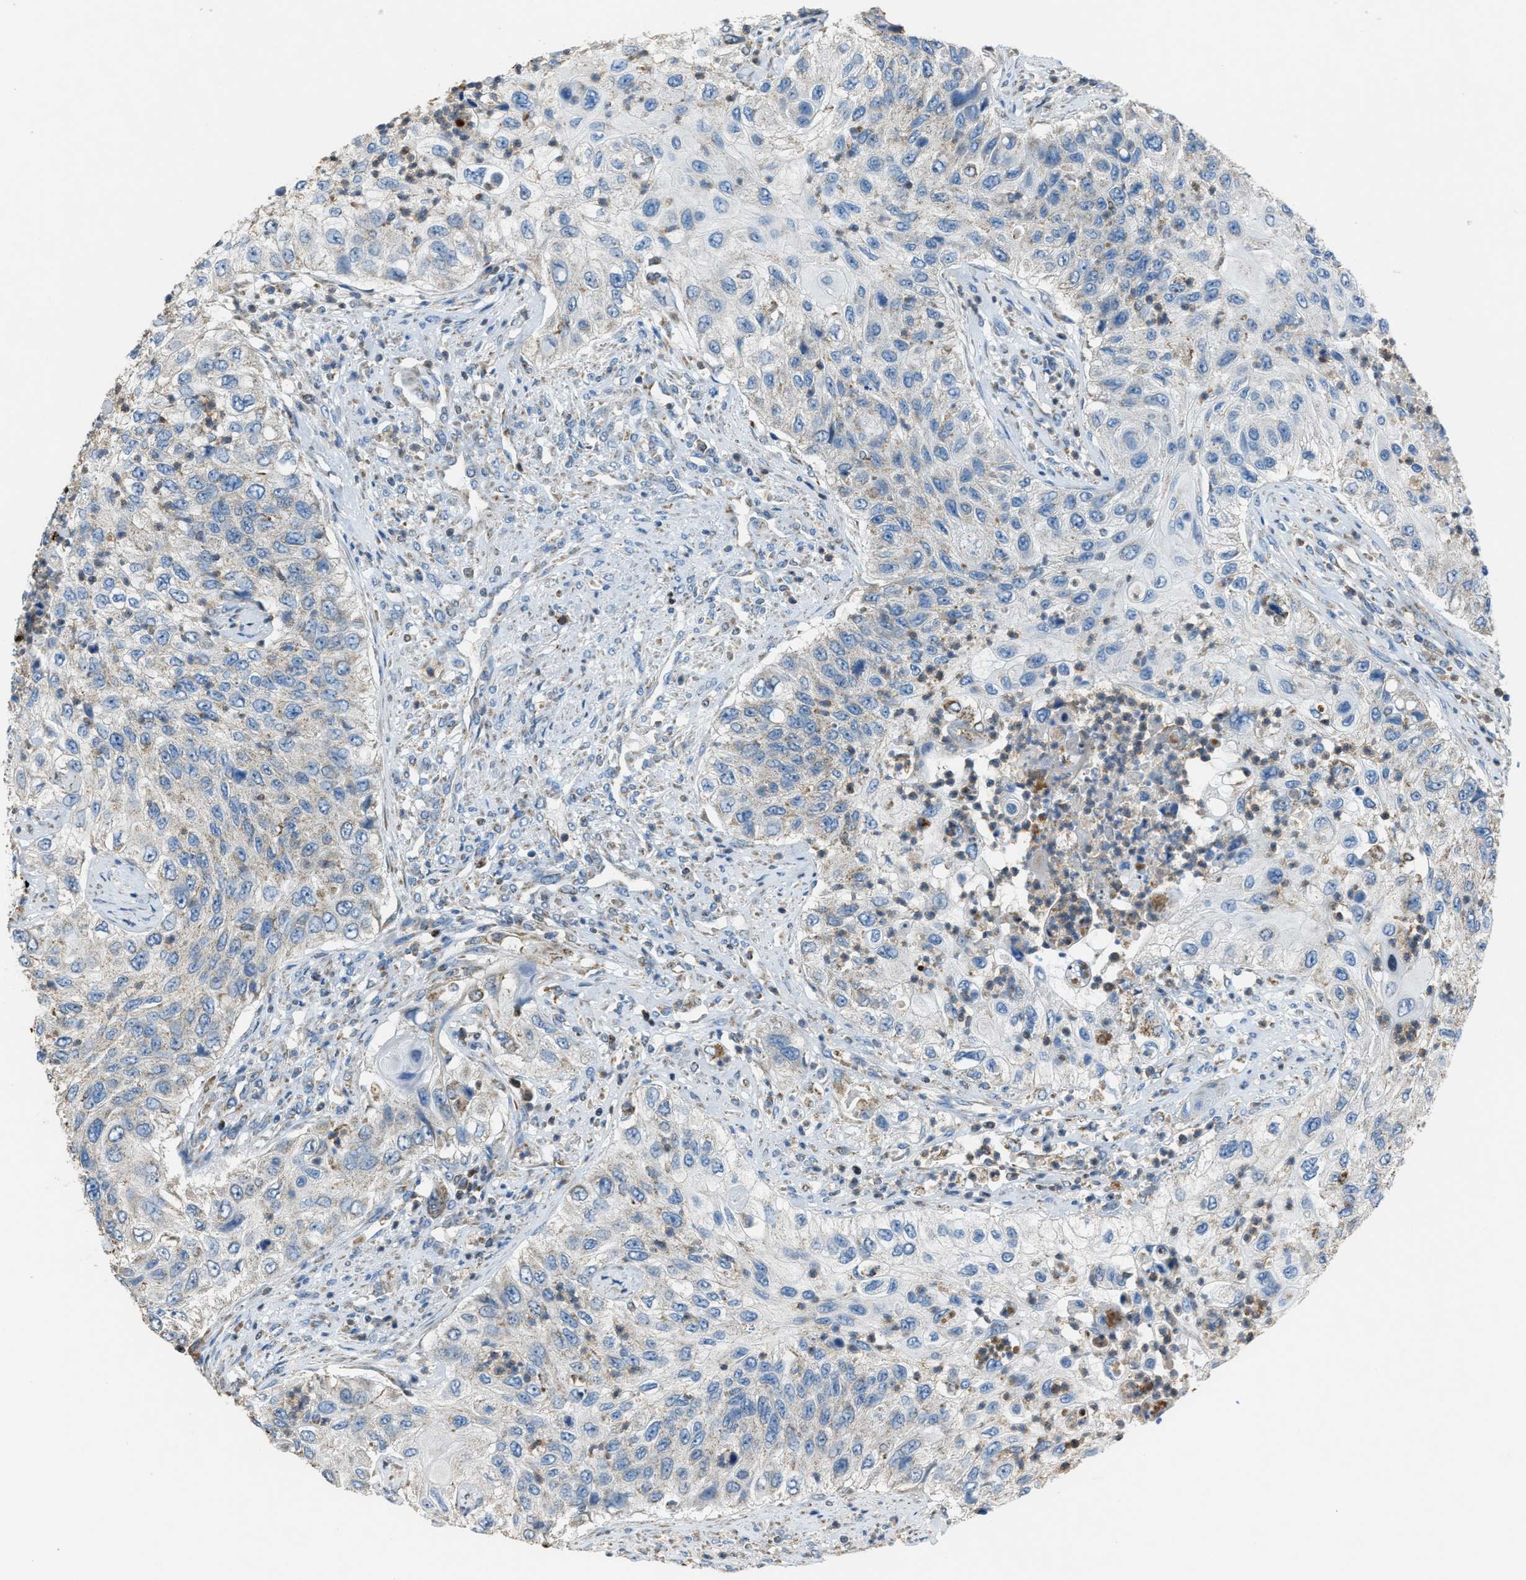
{"staining": {"intensity": "negative", "quantity": "none", "location": "none"}, "tissue": "urothelial cancer", "cell_type": "Tumor cells", "image_type": "cancer", "snomed": [{"axis": "morphology", "description": "Urothelial carcinoma, High grade"}, {"axis": "topography", "description": "Urinary bladder"}], "caption": "Tumor cells are negative for brown protein staining in urothelial cancer.", "gene": "SLC25A11", "patient": {"sex": "female", "age": 60}}